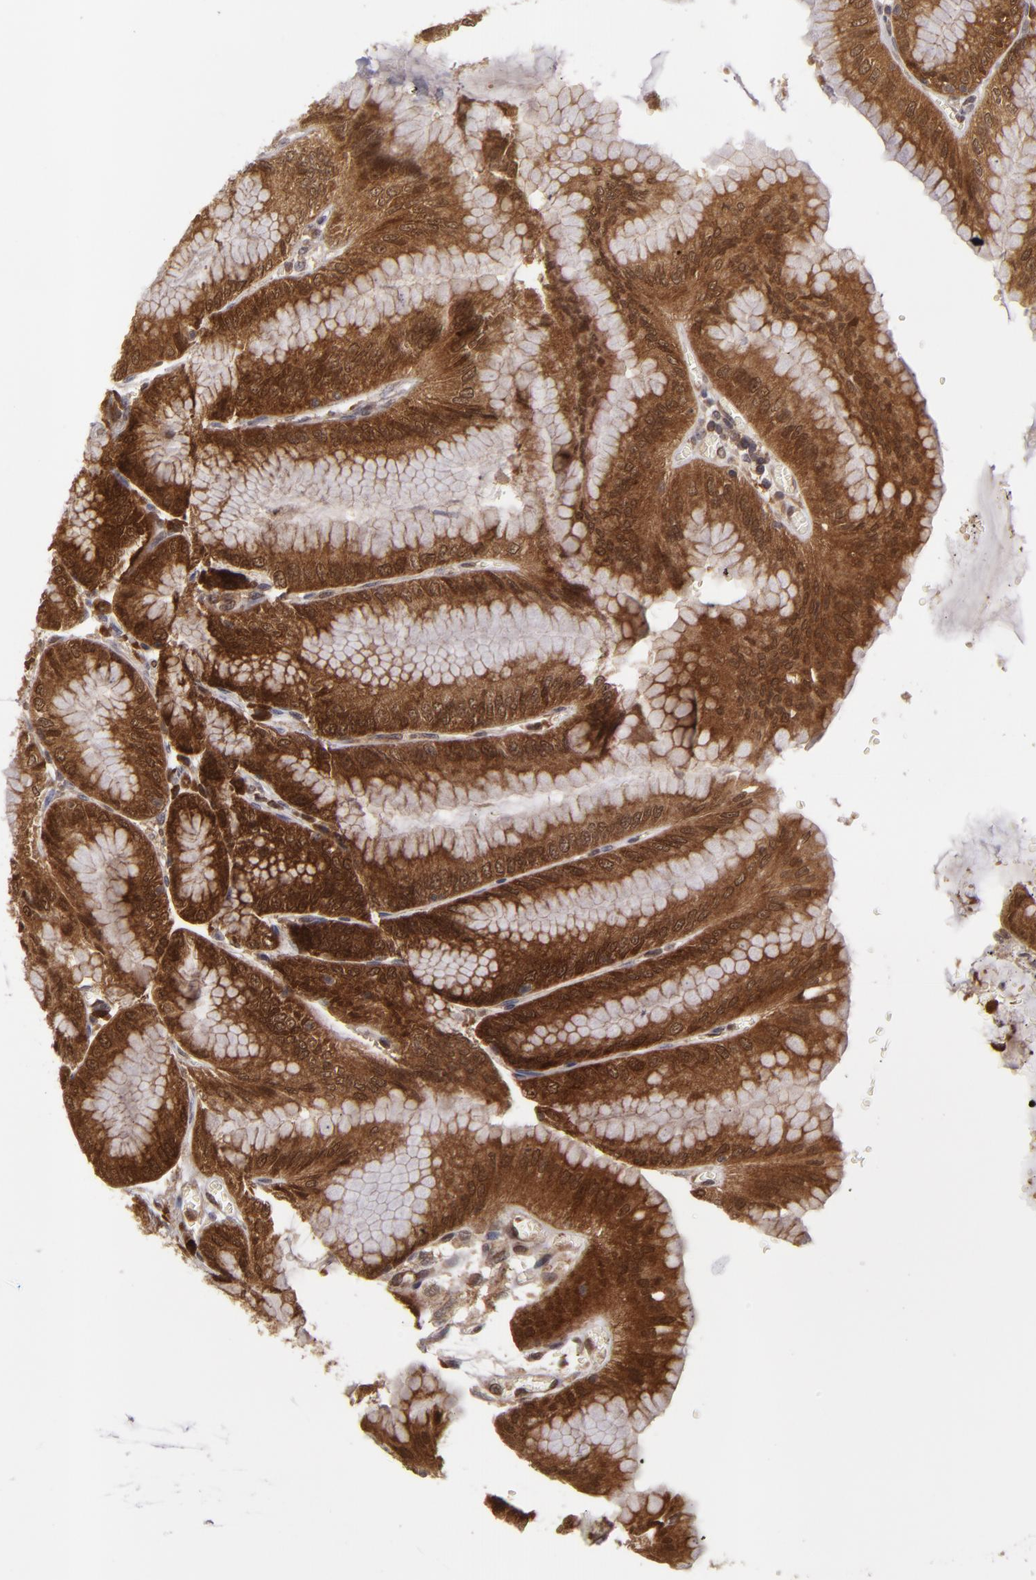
{"staining": {"intensity": "strong", "quantity": ">75%", "location": "cytoplasmic/membranous,nuclear"}, "tissue": "stomach", "cell_type": "Glandular cells", "image_type": "normal", "snomed": [{"axis": "morphology", "description": "Normal tissue, NOS"}, {"axis": "topography", "description": "Stomach, lower"}], "caption": "Immunohistochemical staining of benign human stomach shows >75% levels of strong cytoplasmic/membranous,nuclear protein positivity in approximately >75% of glandular cells. The protein of interest is stained brown, and the nuclei are stained in blue (DAB IHC with brightfield microscopy, high magnification).", "gene": "ZBTB33", "patient": {"sex": "male", "age": 71}}